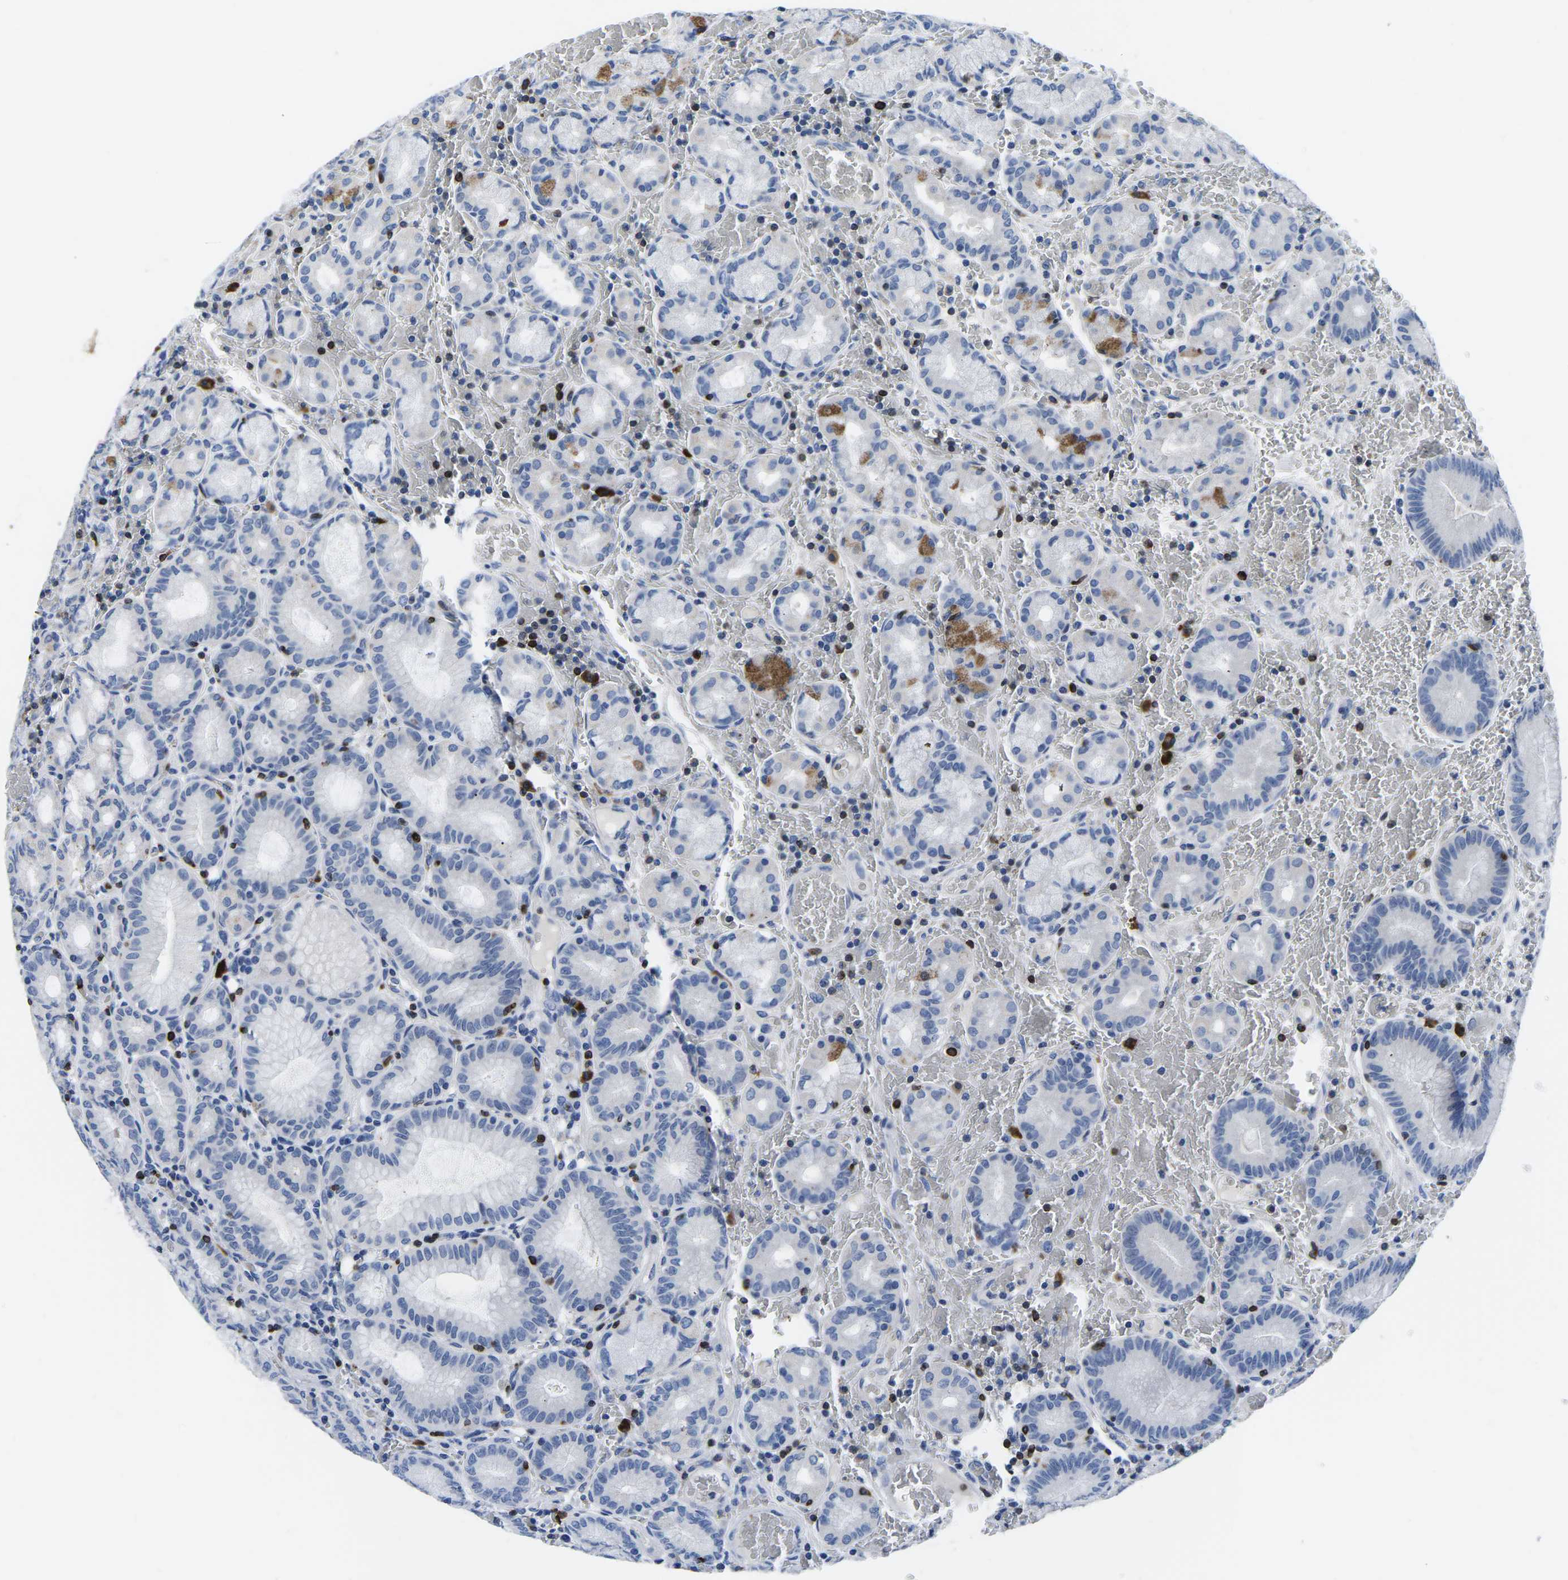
{"staining": {"intensity": "moderate", "quantity": "<25%", "location": "cytoplasmic/membranous"}, "tissue": "stomach", "cell_type": "Glandular cells", "image_type": "normal", "snomed": [{"axis": "morphology", "description": "Normal tissue, NOS"}, {"axis": "morphology", "description": "Carcinoid, malignant, NOS"}, {"axis": "topography", "description": "Stomach, upper"}], "caption": "A high-resolution histopathology image shows immunohistochemistry (IHC) staining of benign stomach, which exhibits moderate cytoplasmic/membranous positivity in about <25% of glandular cells.", "gene": "CTSW", "patient": {"sex": "male", "age": 39}}